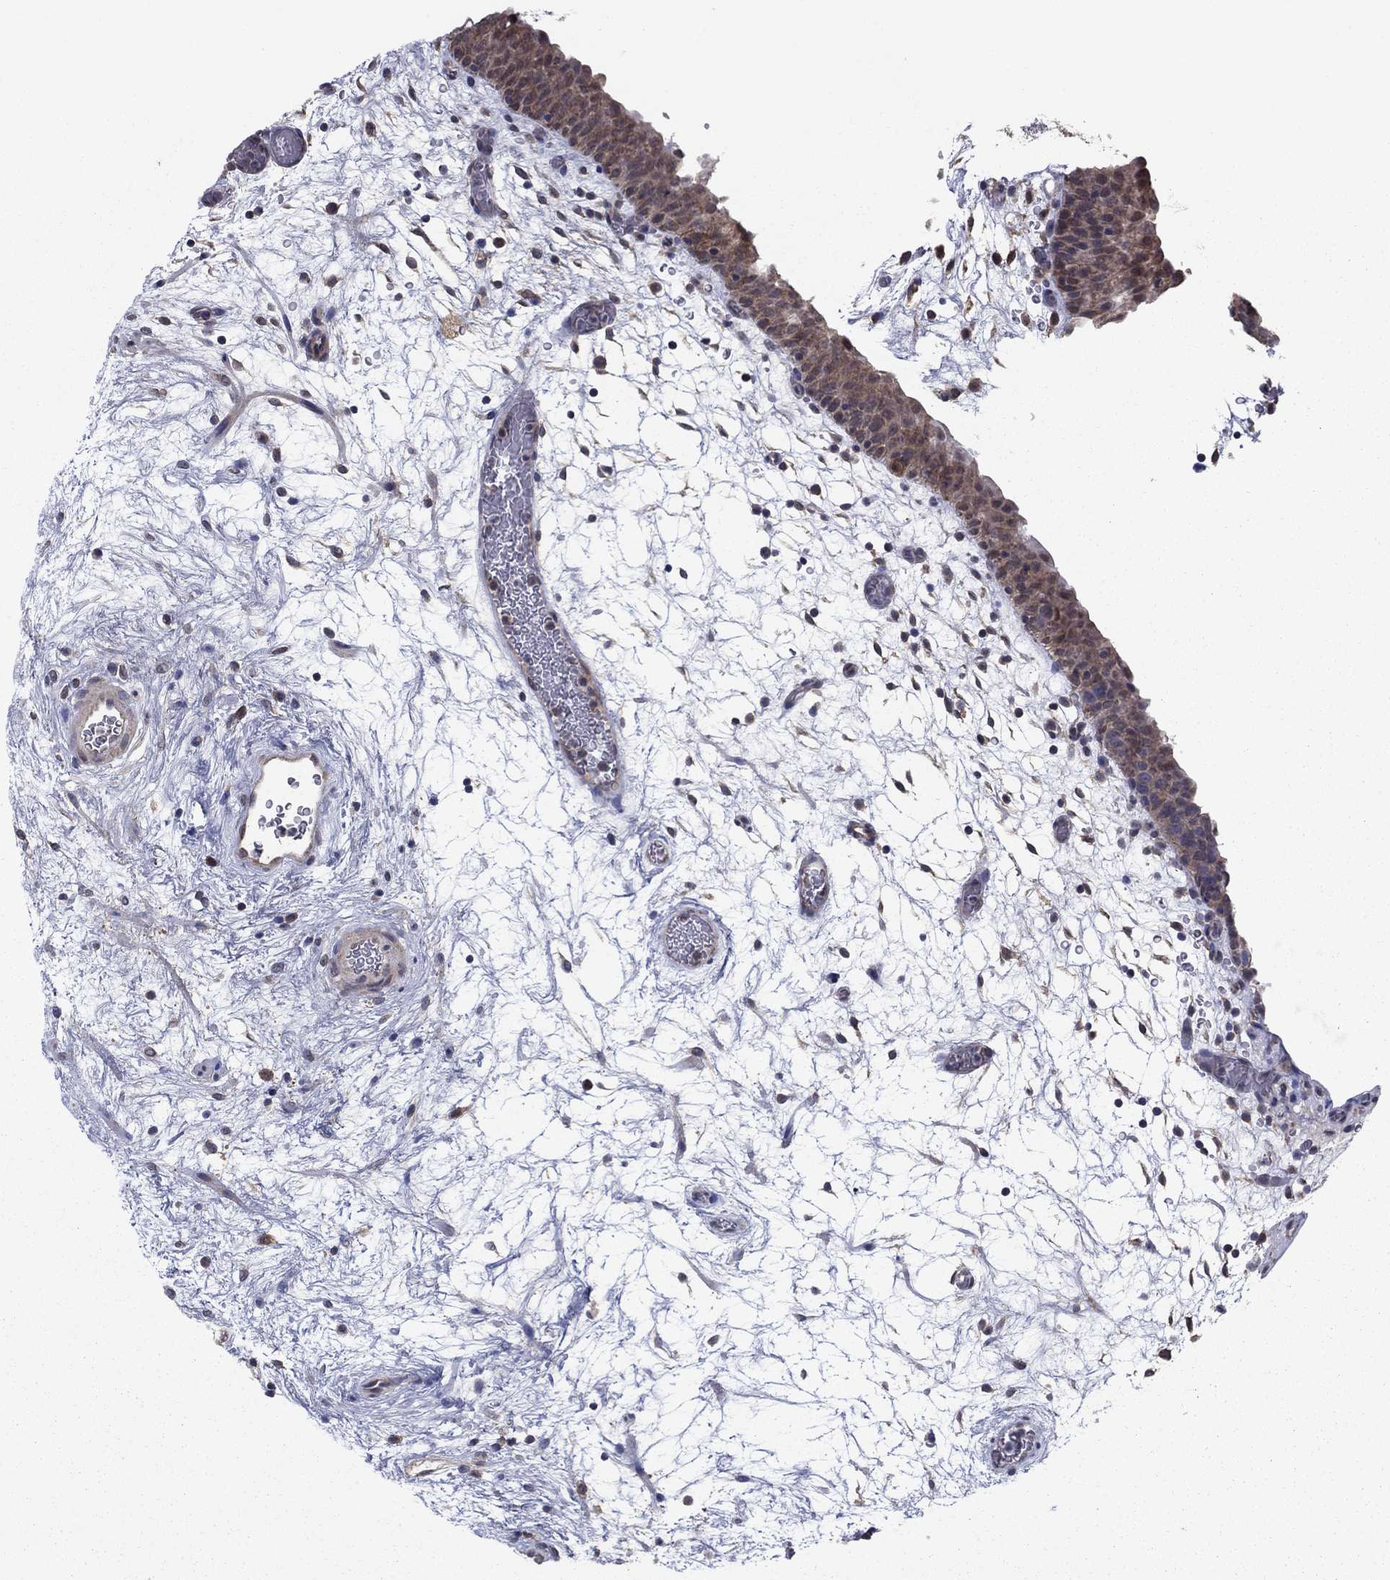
{"staining": {"intensity": "moderate", "quantity": "25%-75%", "location": "cytoplasmic/membranous"}, "tissue": "urinary bladder", "cell_type": "Urothelial cells", "image_type": "normal", "snomed": [{"axis": "morphology", "description": "Normal tissue, NOS"}, {"axis": "topography", "description": "Urinary bladder"}], "caption": "Urinary bladder stained with immunohistochemistry displays moderate cytoplasmic/membranous staining in approximately 25%-75% of urothelial cells.", "gene": "GRHPR", "patient": {"sex": "male", "age": 37}}